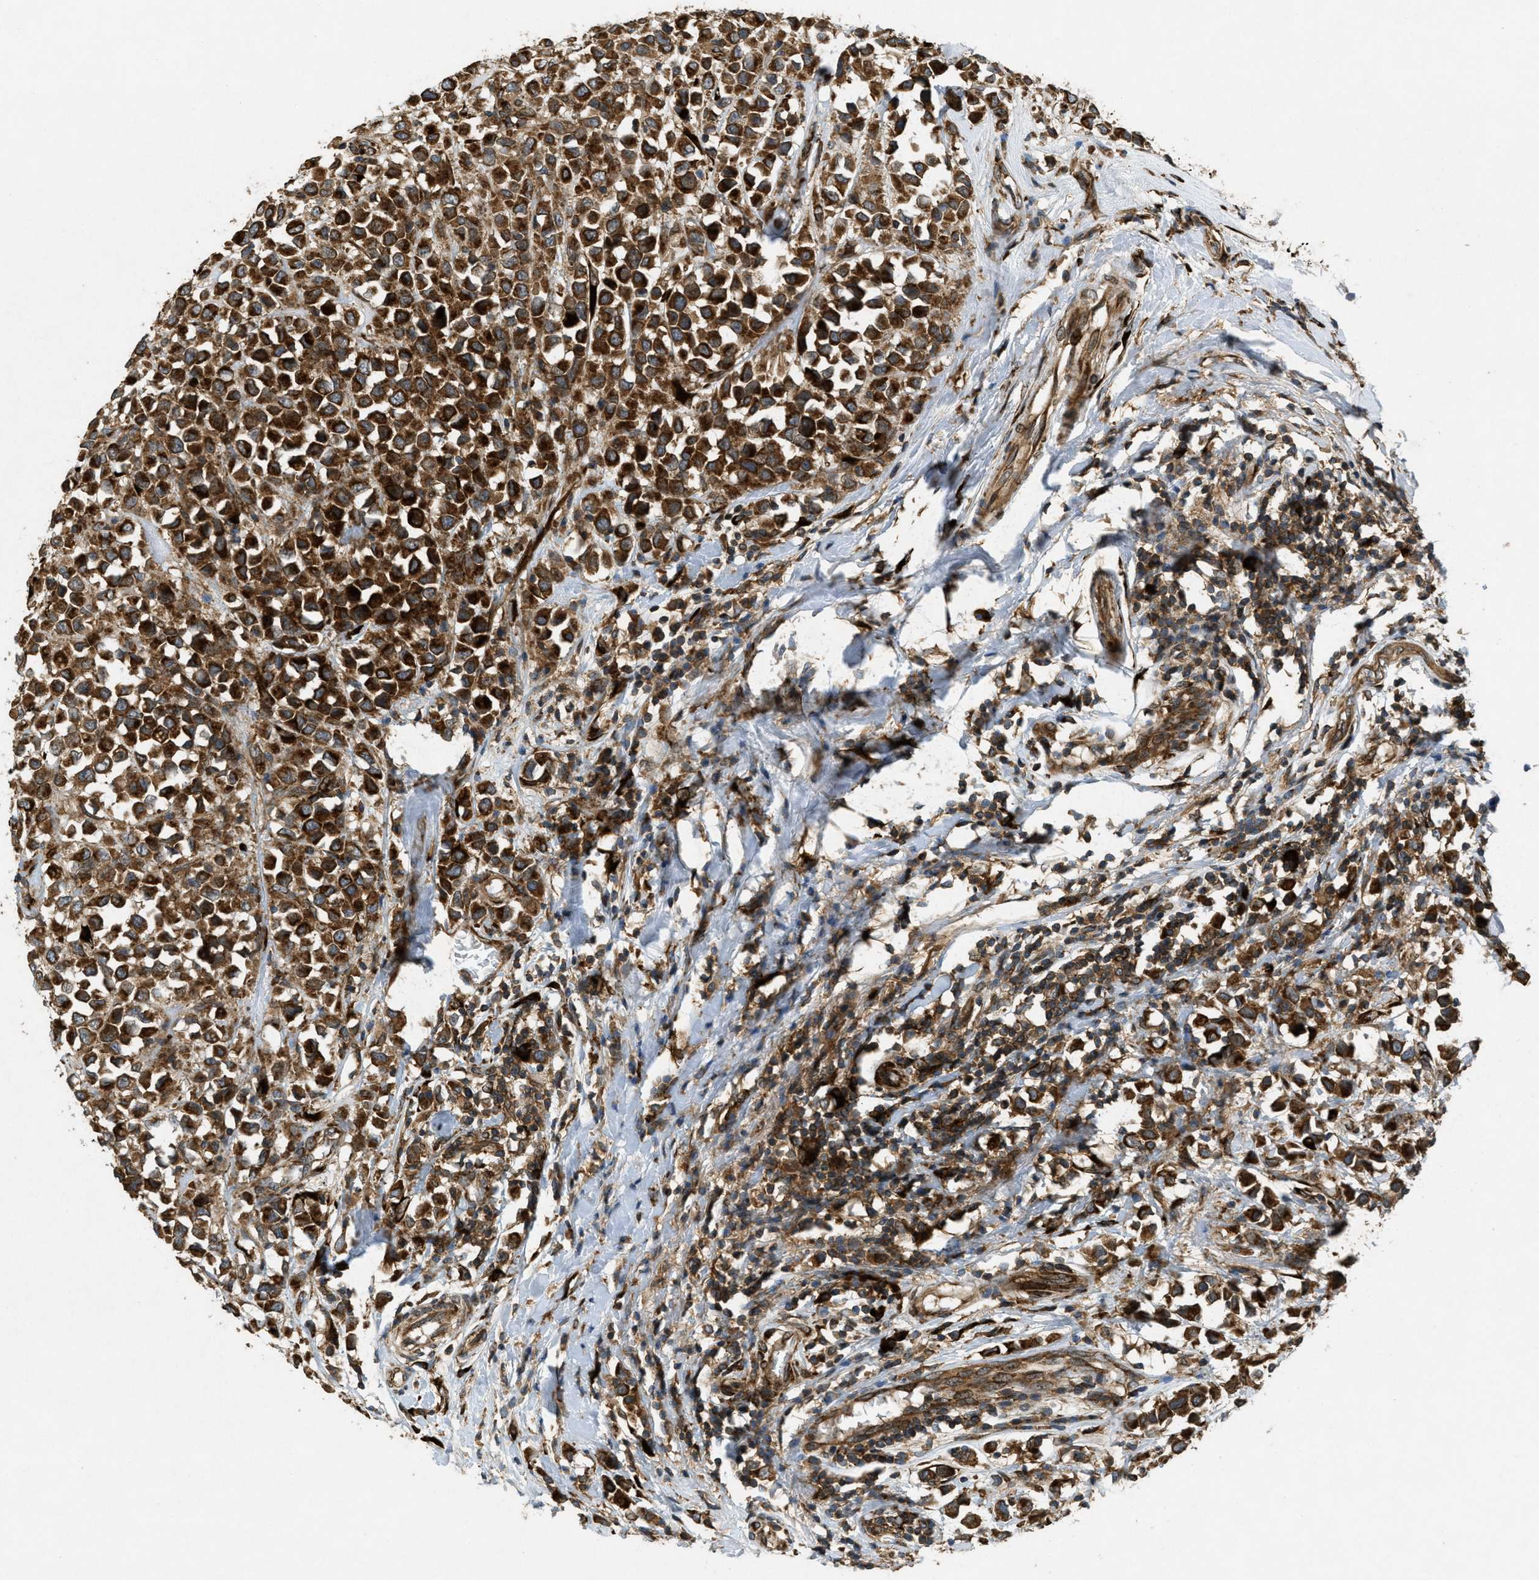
{"staining": {"intensity": "strong", "quantity": ">75%", "location": "cytoplasmic/membranous"}, "tissue": "breast cancer", "cell_type": "Tumor cells", "image_type": "cancer", "snomed": [{"axis": "morphology", "description": "Duct carcinoma"}, {"axis": "topography", "description": "Breast"}], "caption": "Breast infiltrating ductal carcinoma stained for a protein reveals strong cytoplasmic/membranous positivity in tumor cells. (brown staining indicates protein expression, while blue staining denotes nuclei).", "gene": "PCDH18", "patient": {"sex": "female", "age": 61}}